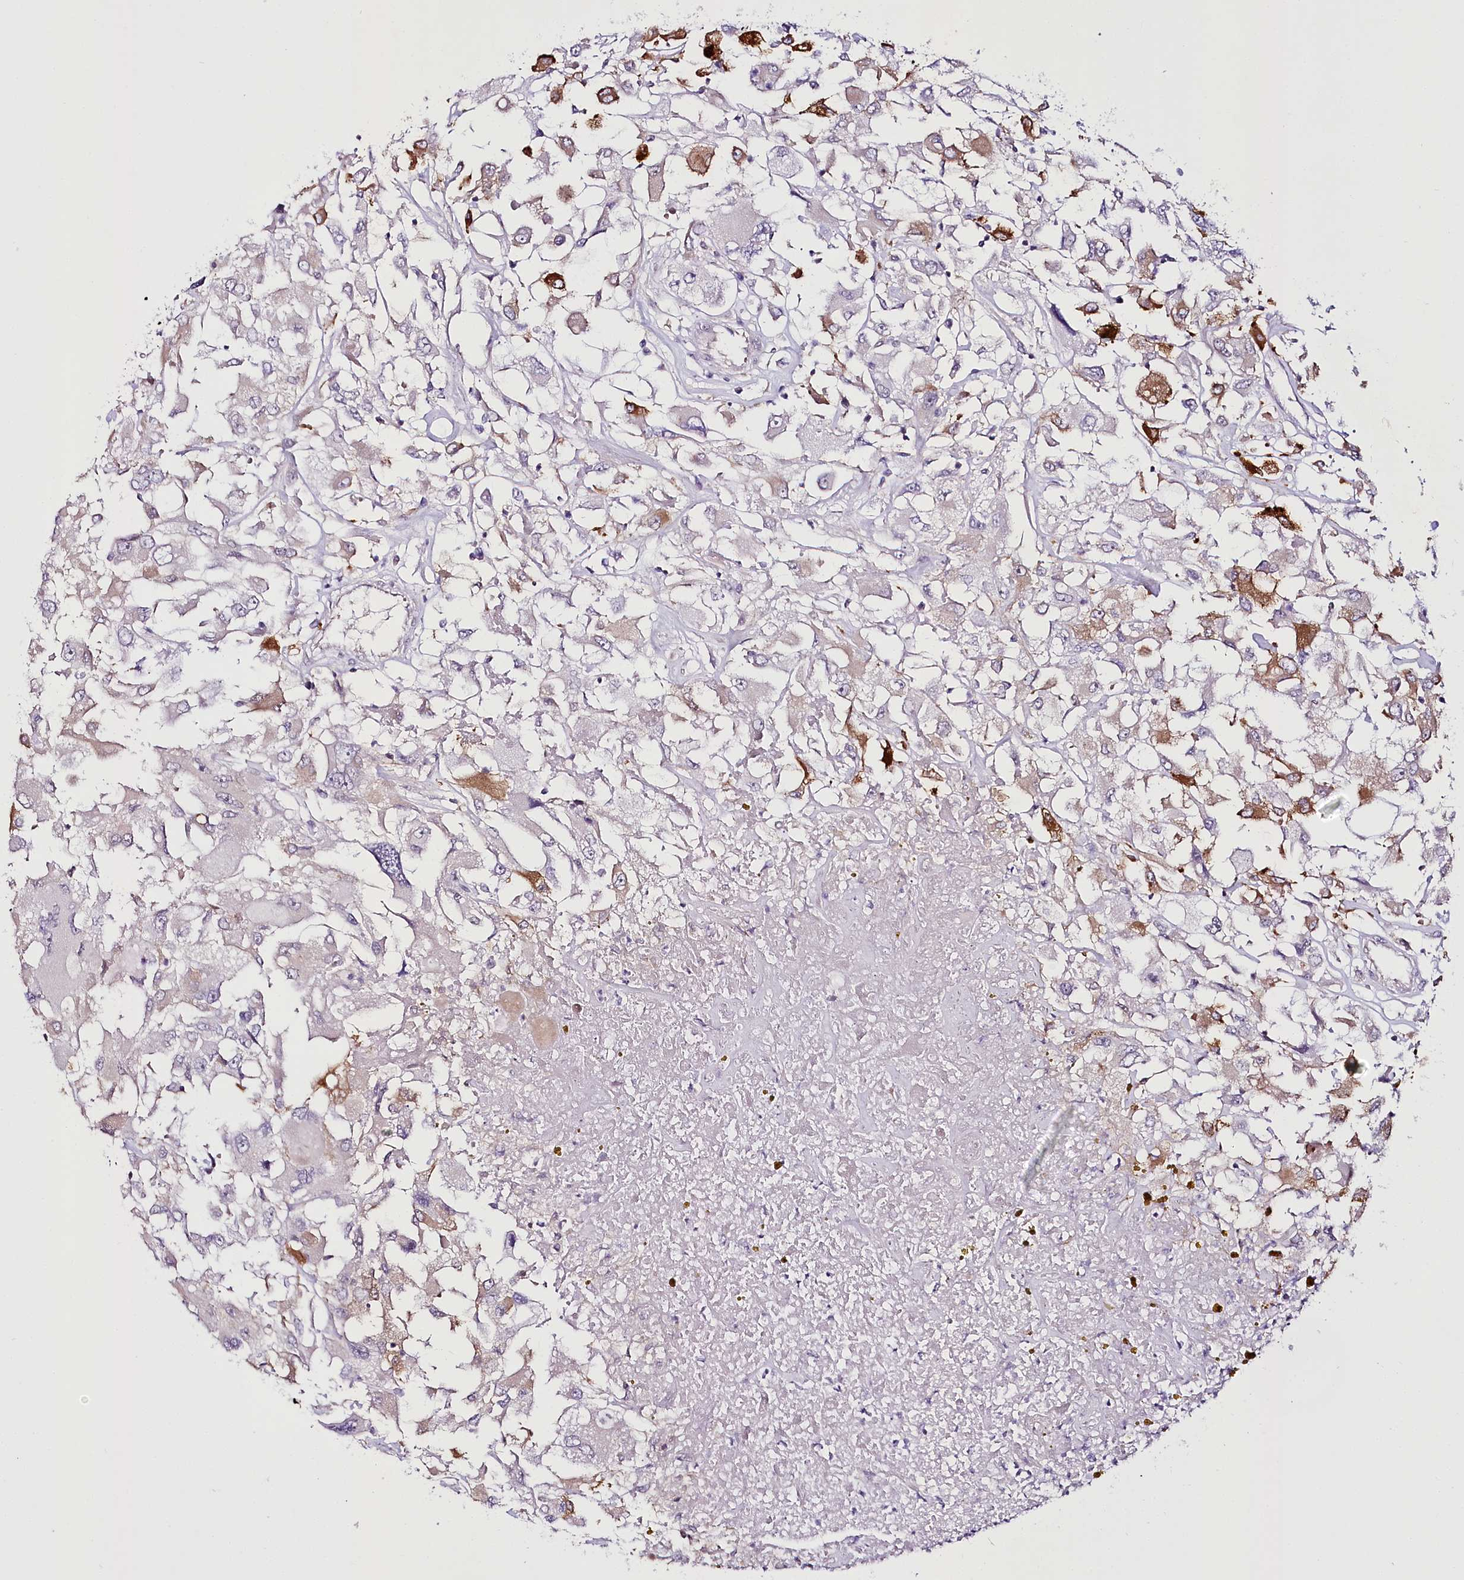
{"staining": {"intensity": "moderate", "quantity": "<25%", "location": "cytoplasmic/membranous"}, "tissue": "renal cancer", "cell_type": "Tumor cells", "image_type": "cancer", "snomed": [{"axis": "morphology", "description": "Adenocarcinoma, NOS"}, {"axis": "topography", "description": "Kidney"}], "caption": "The photomicrograph exhibits a brown stain indicating the presence of a protein in the cytoplasmic/membranous of tumor cells in renal adenocarcinoma.", "gene": "VWA5A", "patient": {"sex": "female", "age": 52}}